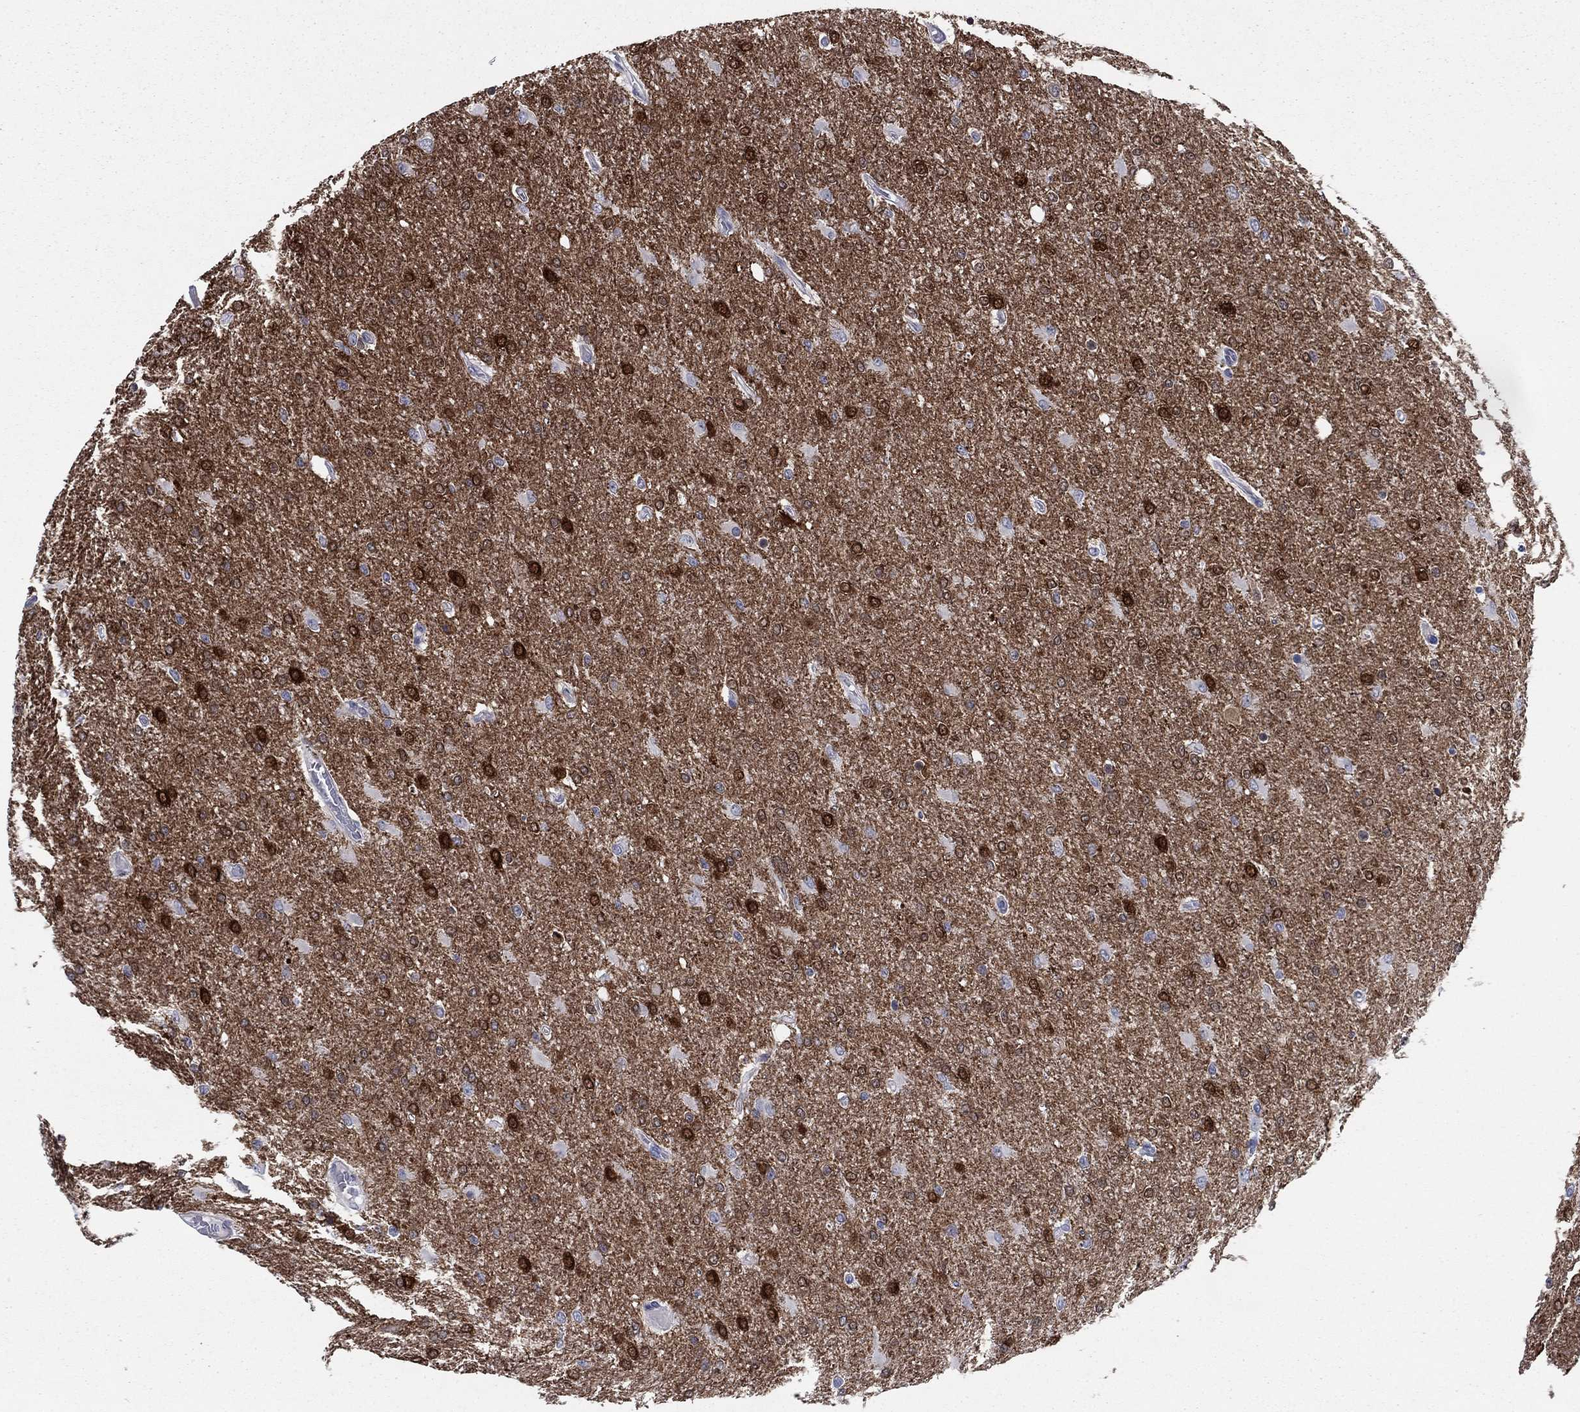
{"staining": {"intensity": "strong", "quantity": "25%-75%", "location": "cytoplasmic/membranous"}, "tissue": "glioma", "cell_type": "Tumor cells", "image_type": "cancer", "snomed": [{"axis": "morphology", "description": "Glioma, malignant, High grade"}, {"axis": "topography", "description": "Cerebral cortex"}], "caption": "DAB (3,3'-diaminobenzidine) immunohistochemical staining of glioma reveals strong cytoplasmic/membranous protein positivity in approximately 25%-75% of tumor cells.", "gene": "STMN1", "patient": {"sex": "male", "age": 70}}